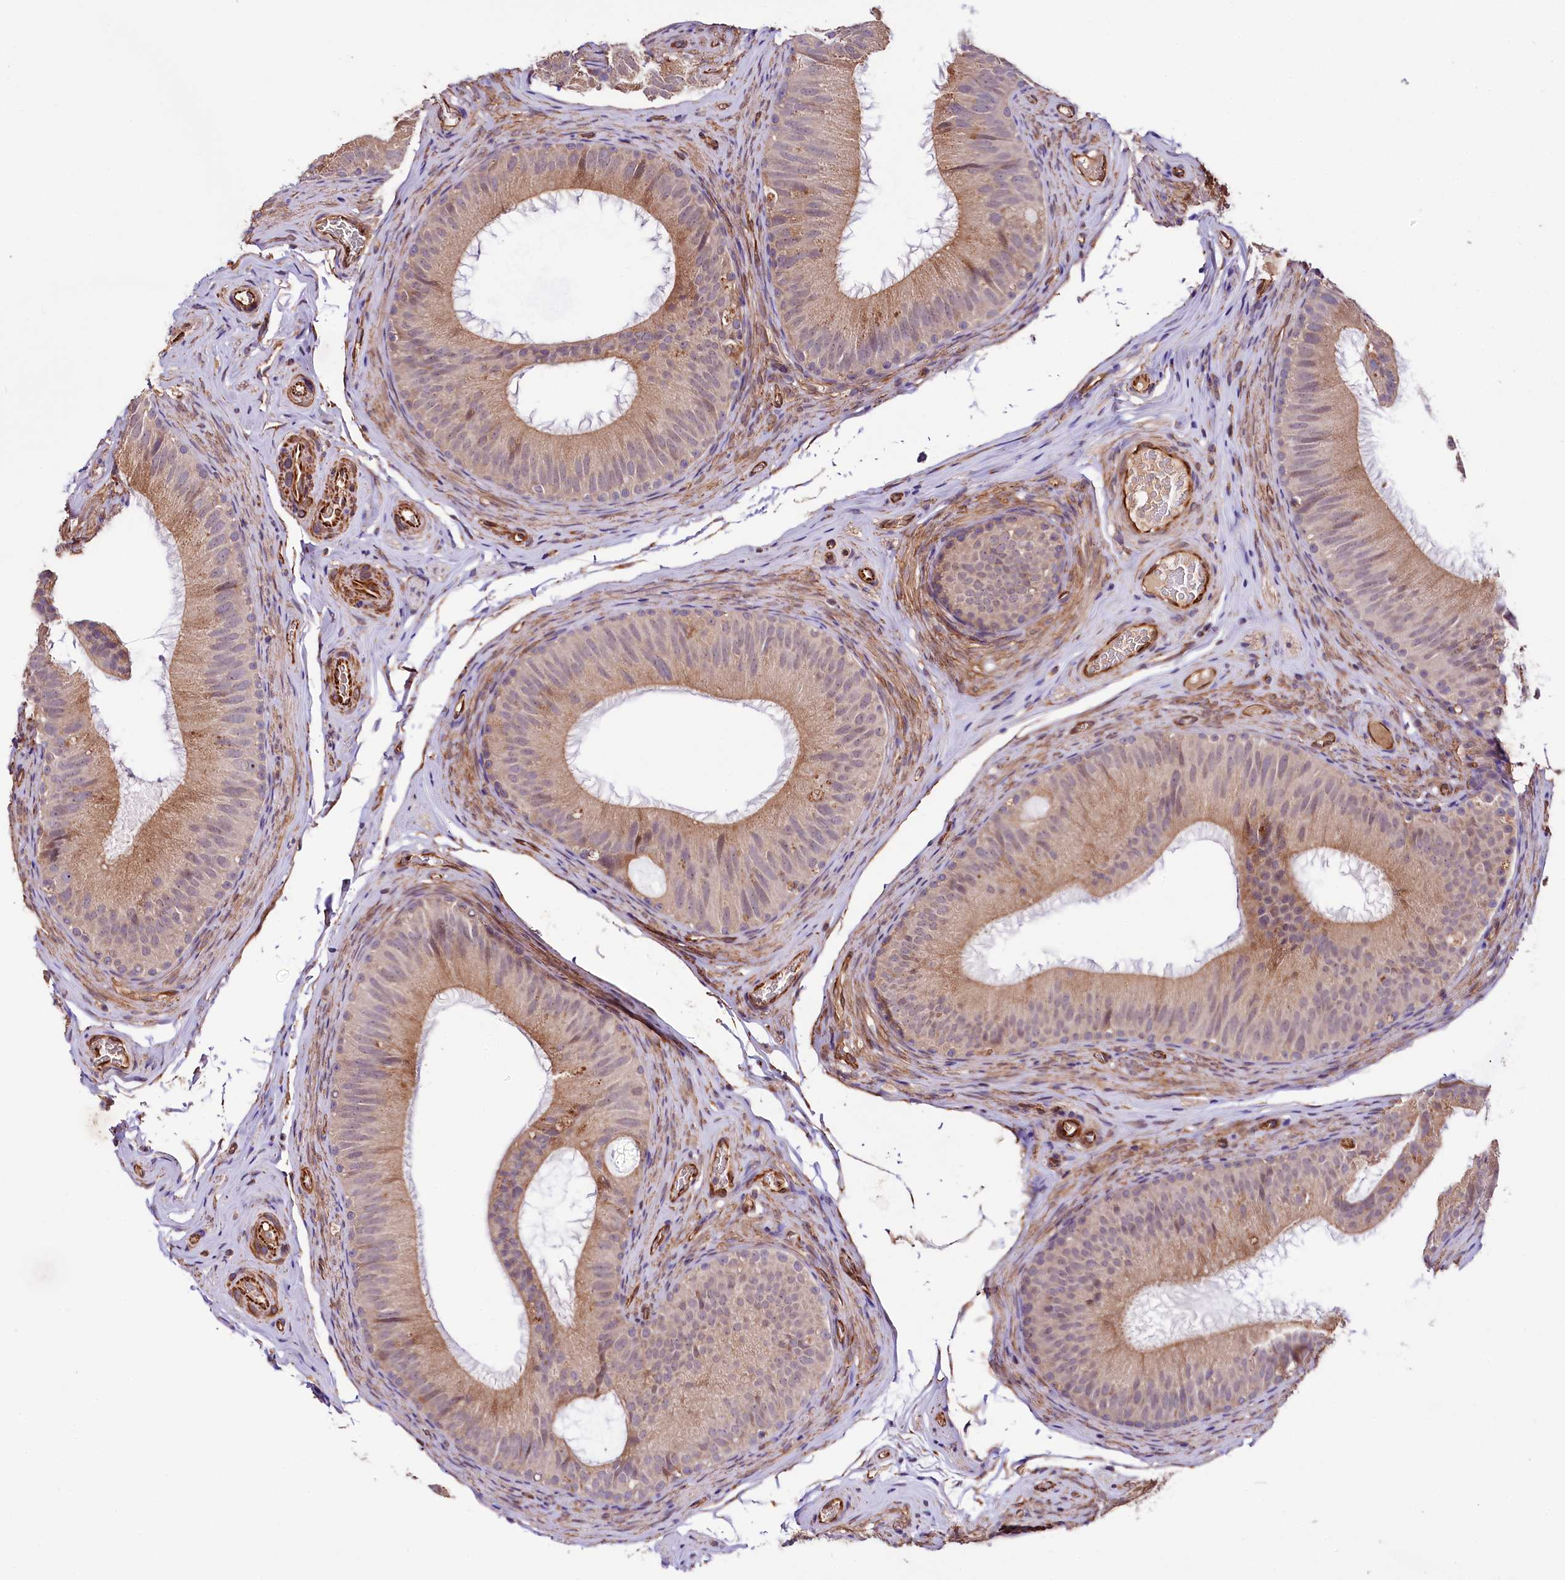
{"staining": {"intensity": "moderate", "quantity": ">75%", "location": "cytoplasmic/membranous"}, "tissue": "epididymis", "cell_type": "Glandular cells", "image_type": "normal", "snomed": [{"axis": "morphology", "description": "Normal tissue, NOS"}, {"axis": "topography", "description": "Epididymis"}], "caption": "Glandular cells reveal moderate cytoplasmic/membranous staining in approximately >75% of cells in unremarkable epididymis. The staining is performed using DAB (3,3'-diaminobenzidine) brown chromogen to label protein expression. The nuclei are counter-stained blue using hematoxylin.", "gene": "TTC12", "patient": {"sex": "male", "age": 34}}